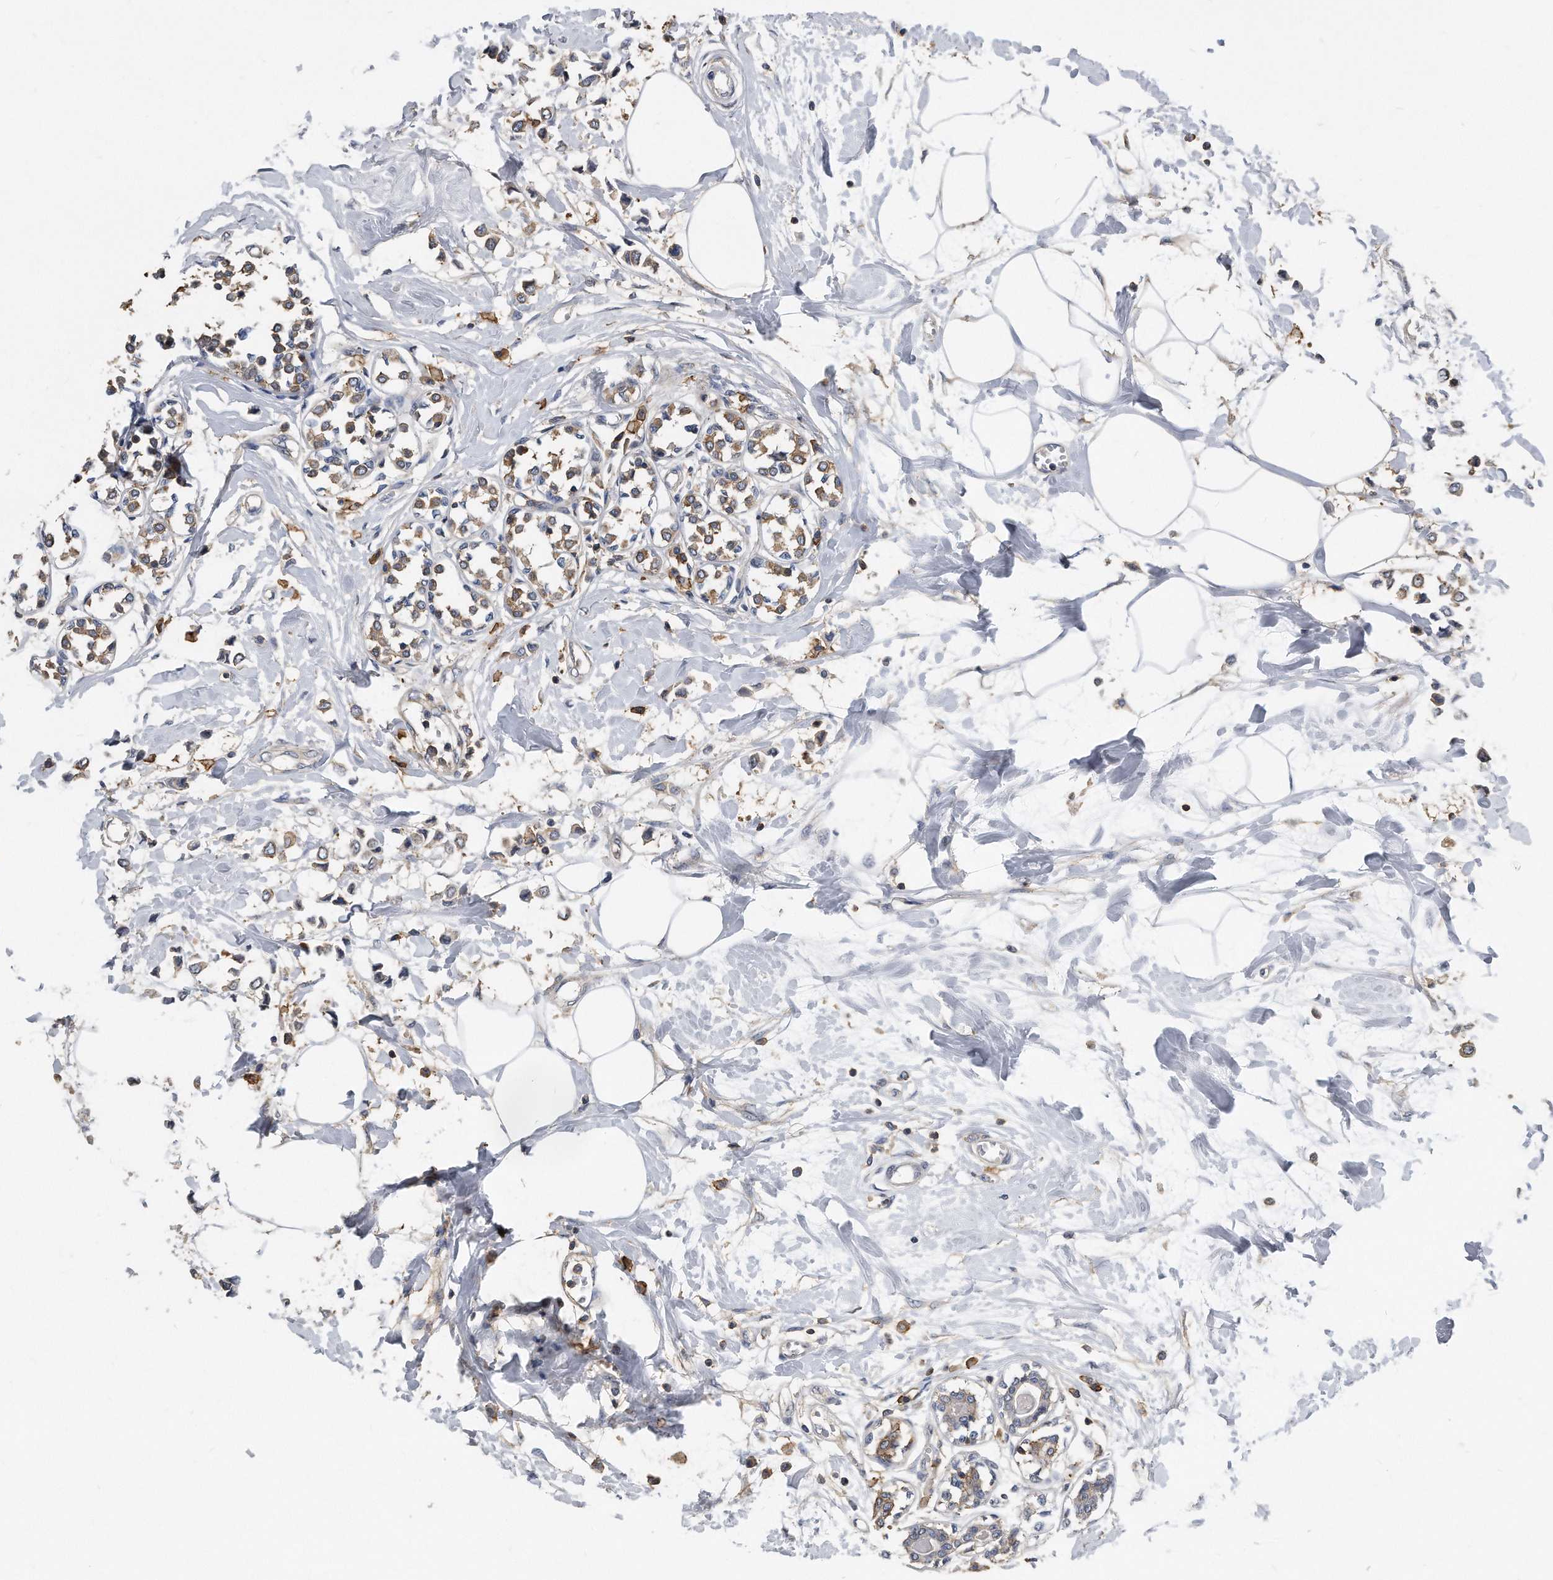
{"staining": {"intensity": "weak", "quantity": ">75%", "location": "cytoplasmic/membranous"}, "tissue": "breast cancer", "cell_type": "Tumor cells", "image_type": "cancer", "snomed": [{"axis": "morphology", "description": "Lobular carcinoma"}, {"axis": "topography", "description": "Breast"}], "caption": "The histopathology image demonstrates a brown stain indicating the presence of a protein in the cytoplasmic/membranous of tumor cells in breast cancer (lobular carcinoma).", "gene": "ATG5", "patient": {"sex": "female", "age": 51}}